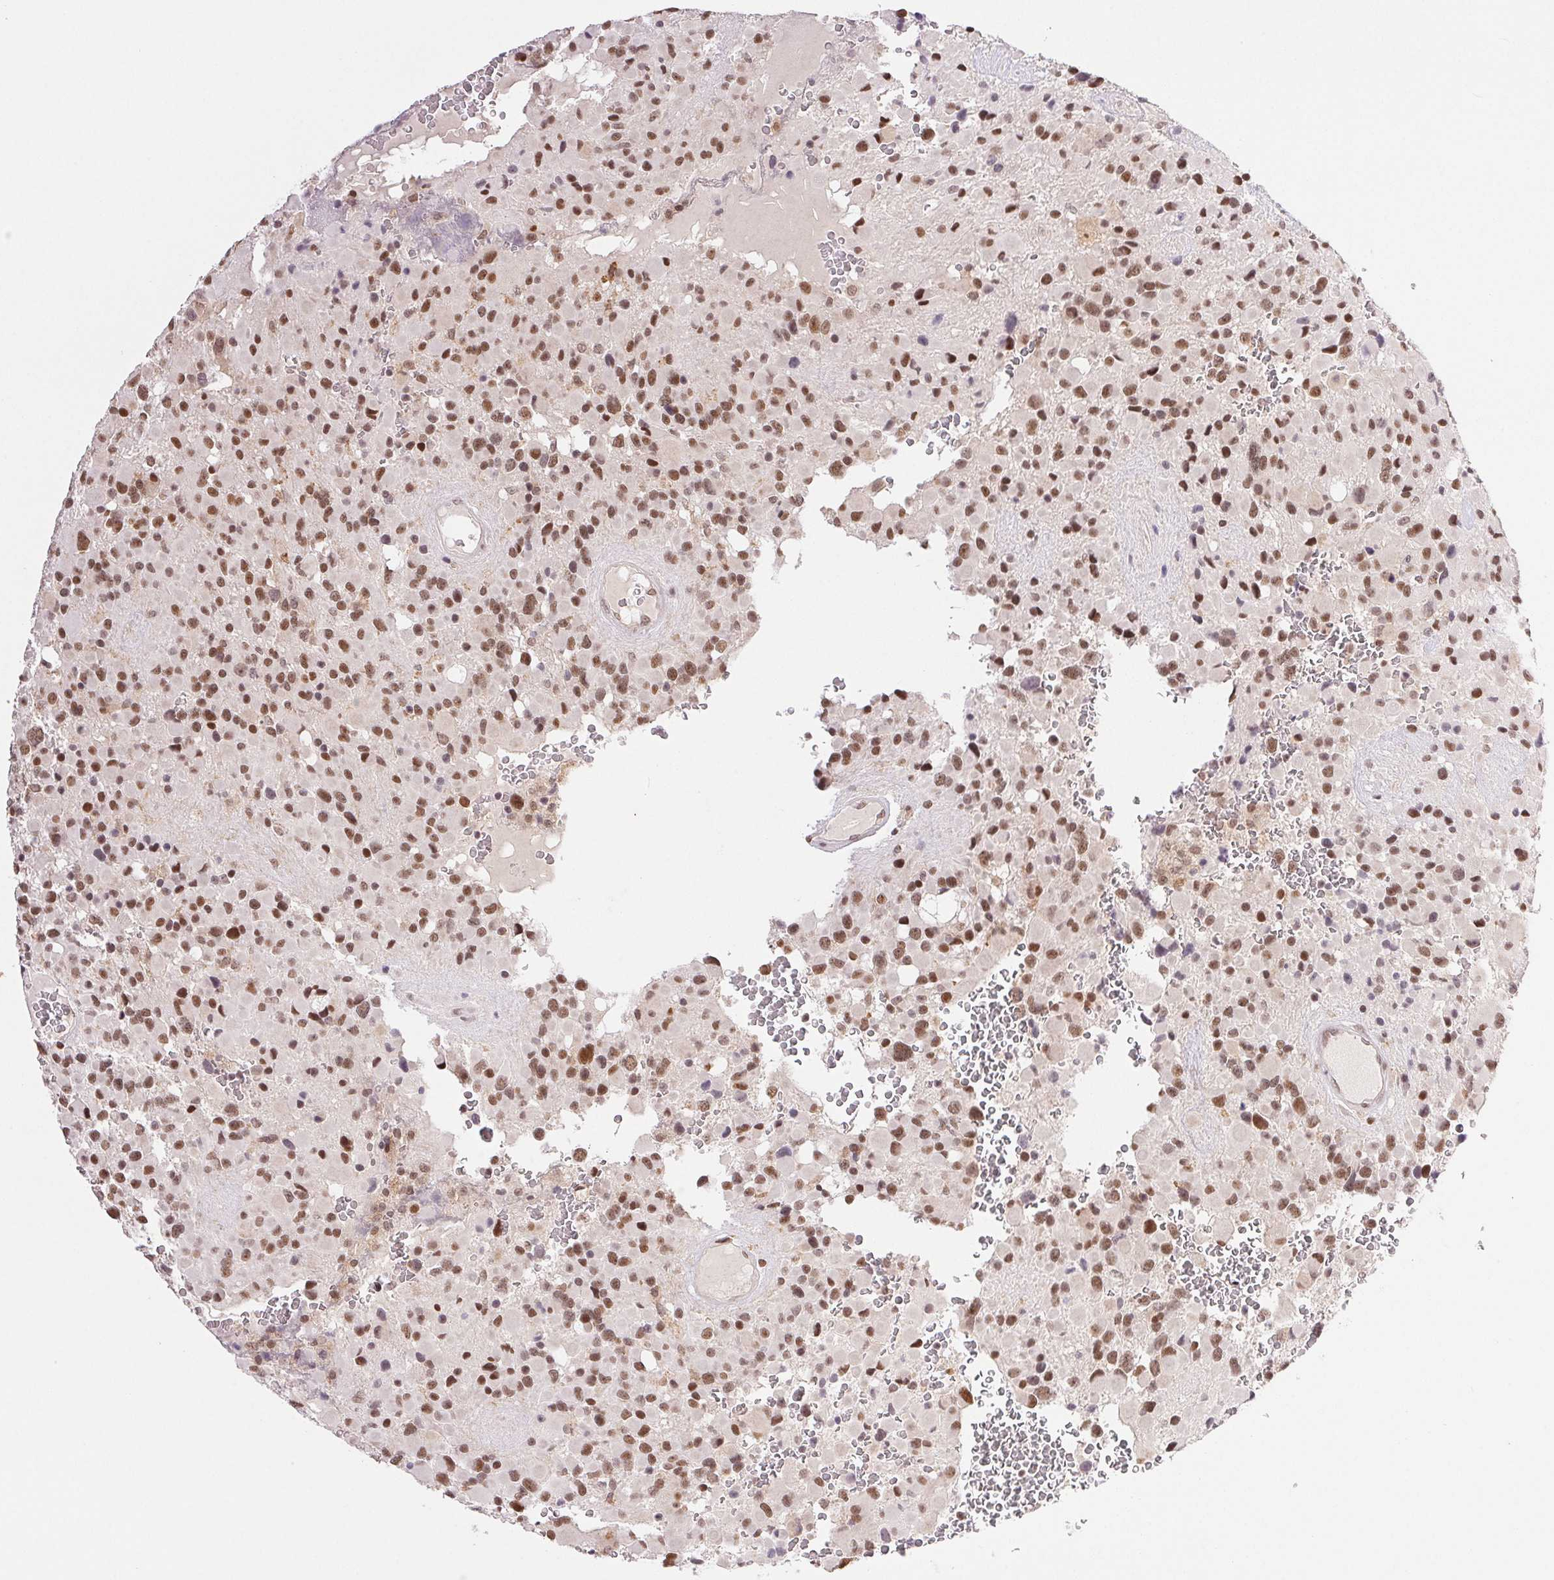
{"staining": {"intensity": "moderate", "quantity": "25%-75%", "location": "nuclear"}, "tissue": "glioma", "cell_type": "Tumor cells", "image_type": "cancer", "snomed": [{"axis": "morphology", "description": "Glioma, malignant, High grade"}, {"axis": "topography", "description": "Brain"}], "caption": "The micrograph demonstrates staining of malignant high-grade glioma, revealing moderate nuclear protein positivity (brown color) within tumor cells.", "gene": "PRPF18", "patient": {"sex": "female", "age": 40}}